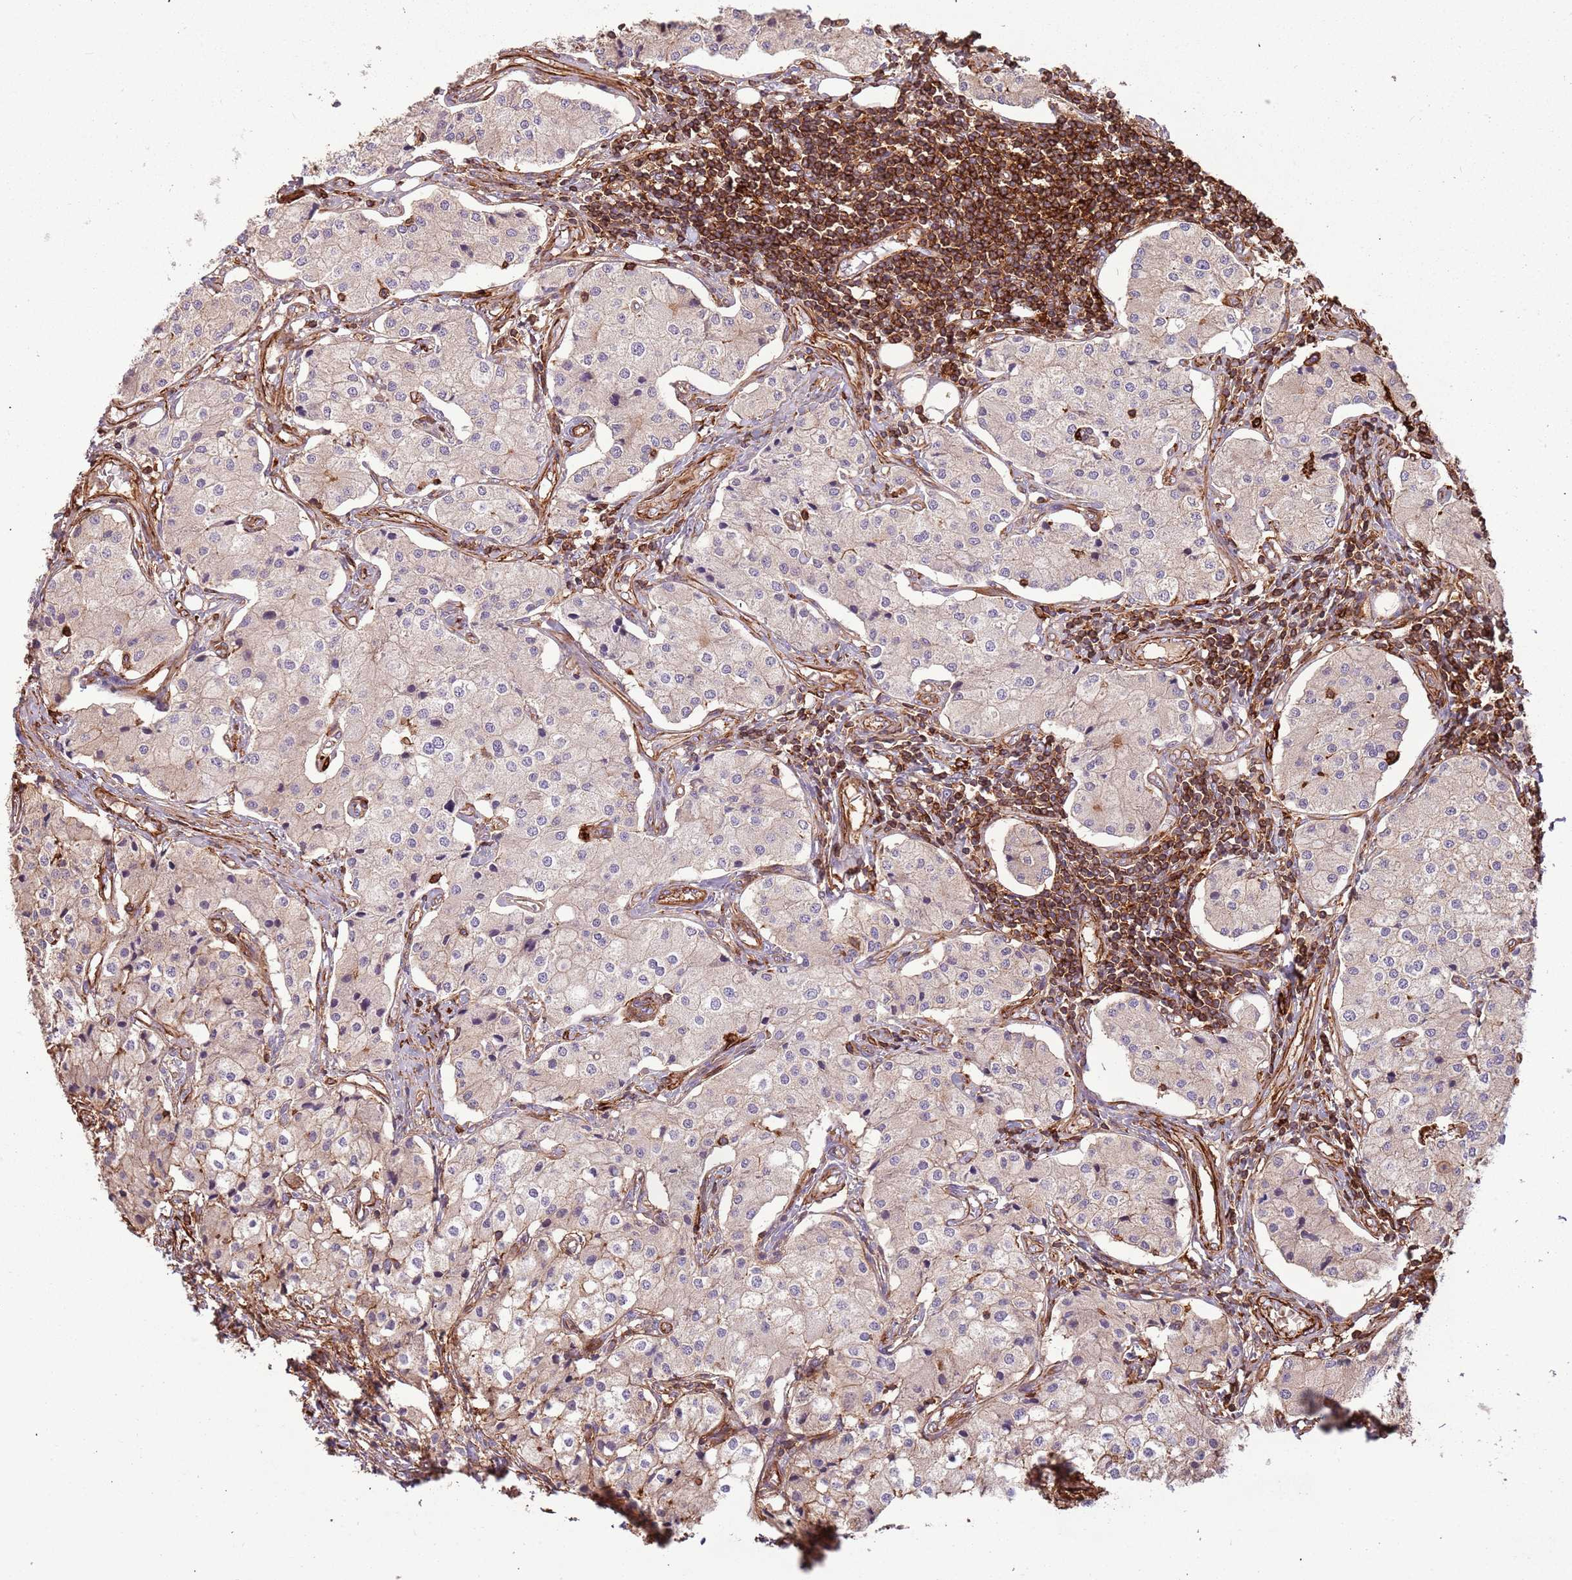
{"staining": {"intensity": "weak", "quantity": "25%-75%", "location": "cytoplasmic/membranous"}, "tissue": "carcinoid", "cell_type": "Tumor cells", "image_type": "cancer", "snomed": [{"axis": "morphology", "description": "Carcinoid, malignant, NOS"}, {"axis": "topography", "description": "Colon"}], "caption": "Human carcinoid (malignant) stained with a protein marker demonstrates weak staining in tumor cells.", "gene": "FECH", "patient": {"sex": "female", "age": 52}}